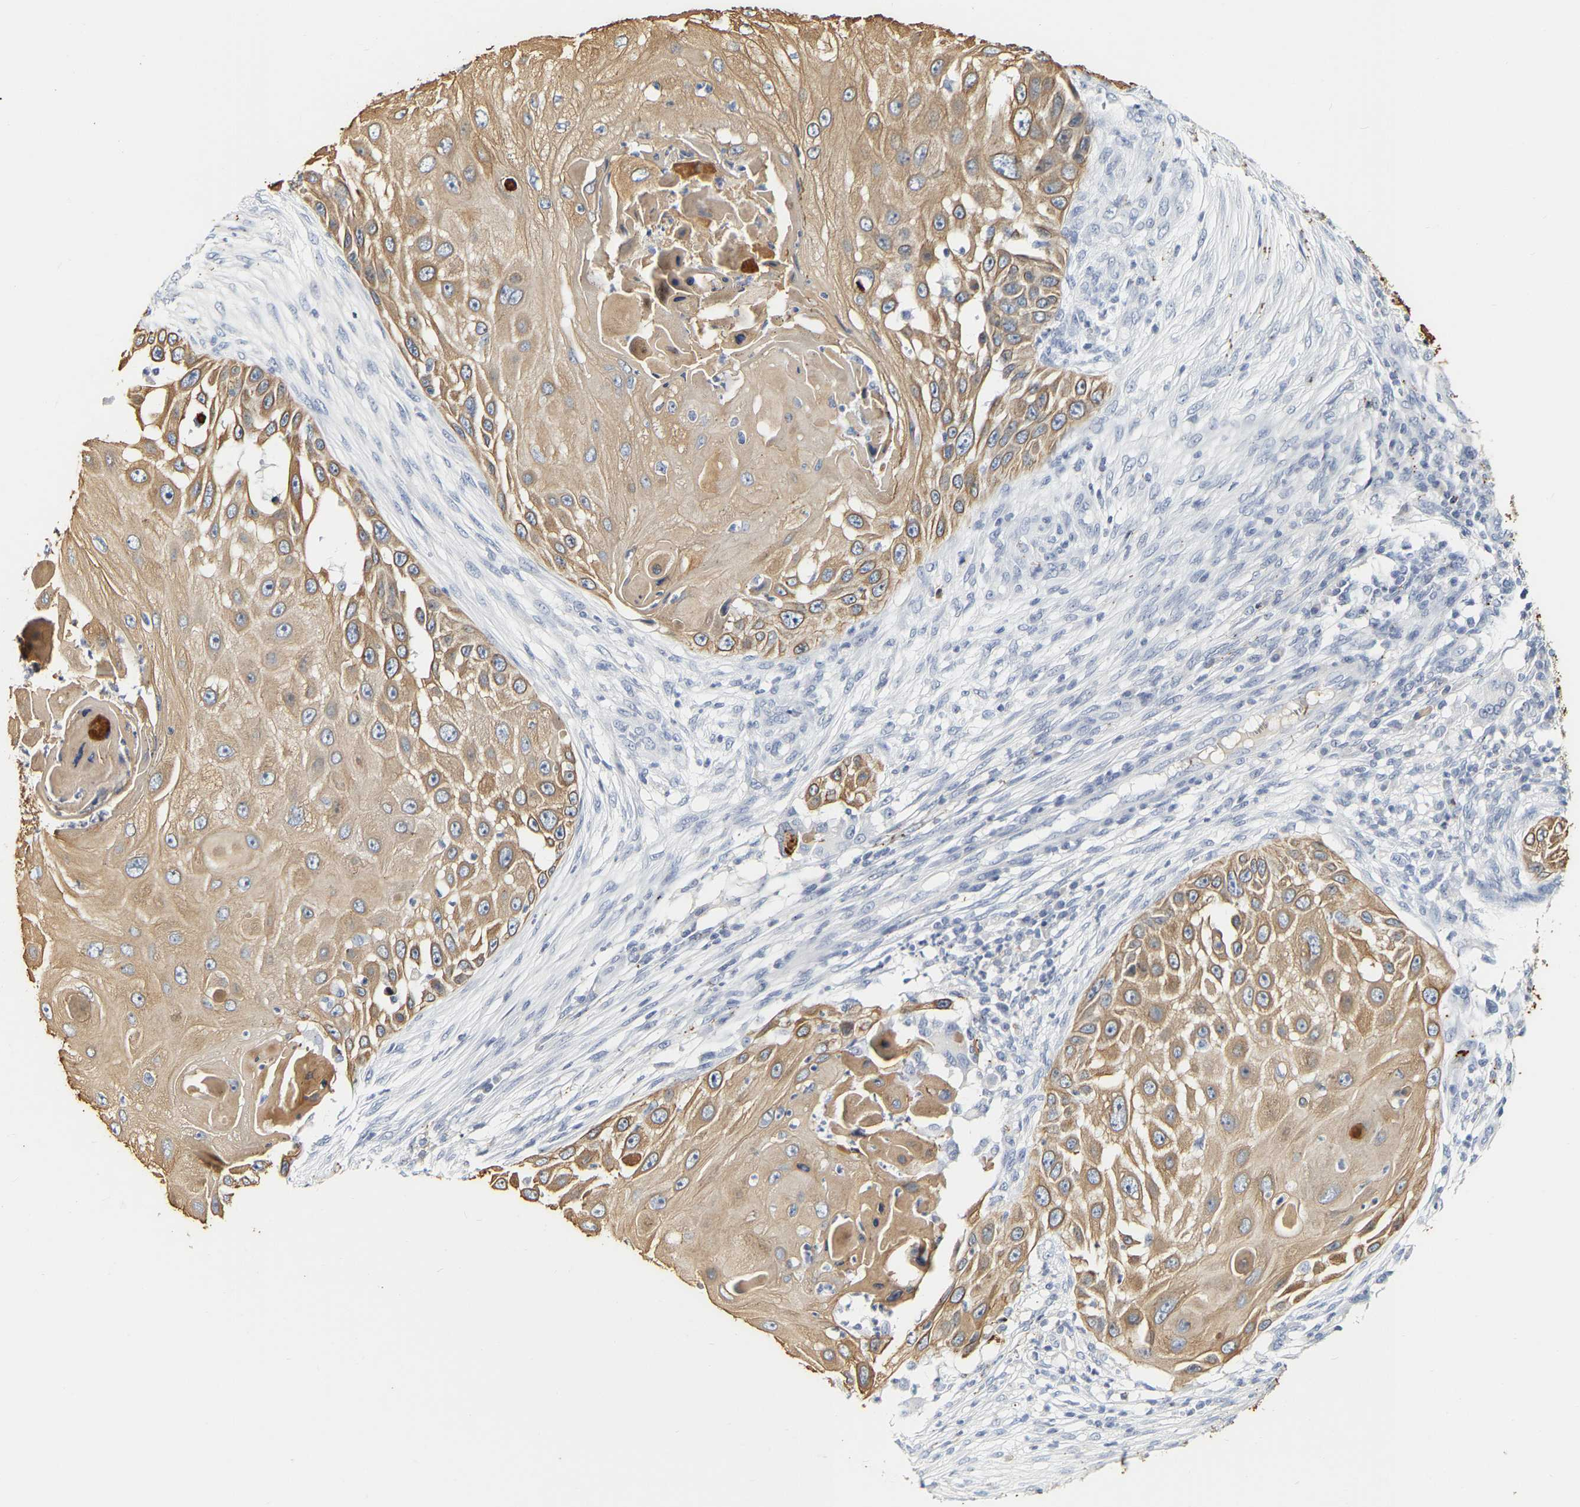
{"staining": {"intensity": "moderate", "quantity": ">75%", "location": "cytoplasmic/membranous"}, "tissue": "skin cancer", "cell_type": "Tumor cells", "image_type": "cancer", "snomed": [{"axis": "morphology", "description": "Squamous cell carcinoma, NOS"}, {"axis": "topography", "description": "Skin"}], "caption": "This photomicrograph demonstrates immunohistochemistry (IHC) staining of skin cancer, with medium moderate cytoplasmic/membranous positivity in about >75% of tumor cells.", "gene": "KRT76", "patient": {"sex": "female", "age": 44}}